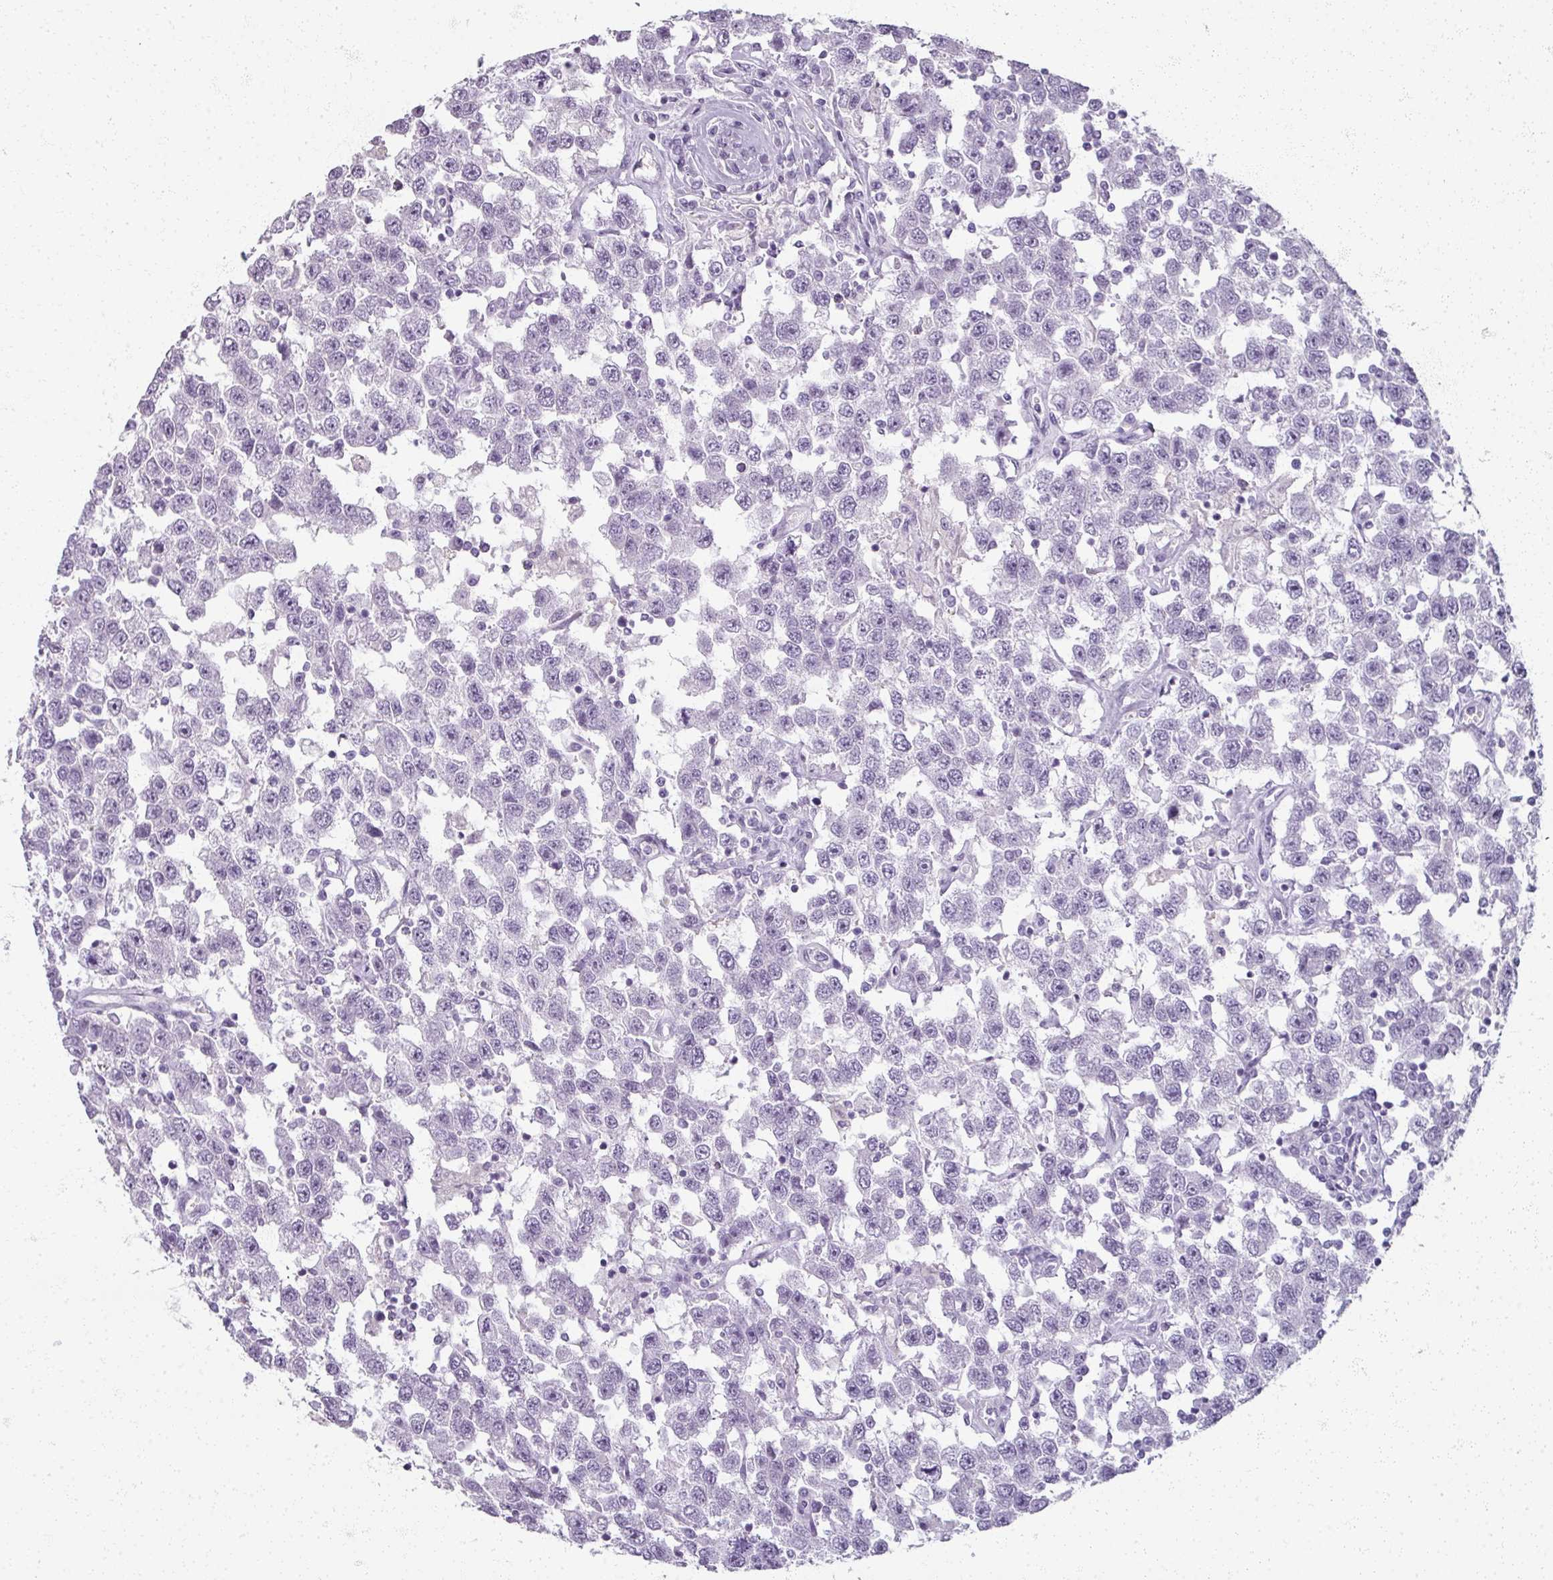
{"staining": {"intensity": "negative", "quantity": "none", "location": "none"}, "tissue": "testis cancer", "cell_type": "Tumor cells", "image_type": "cancer", "snomed": [{"axis": "morphology", "description": "Seminoma, NOS"}, {"axis": "topography", "description": "Testis"}], "caption": "High magnification brightfield microscopy of testis cancer (seminoma) stained with DAB (brown) and counterstained with hematoxylin (blue): tumor cells show no significant staining. (DAB (3,3'-diaminobenzidine) immunohistochemistry visualized using brightfield microscopy, high magnification).", "gene": "RFPL2", "patient": {"sex": "male", "age": 41}}